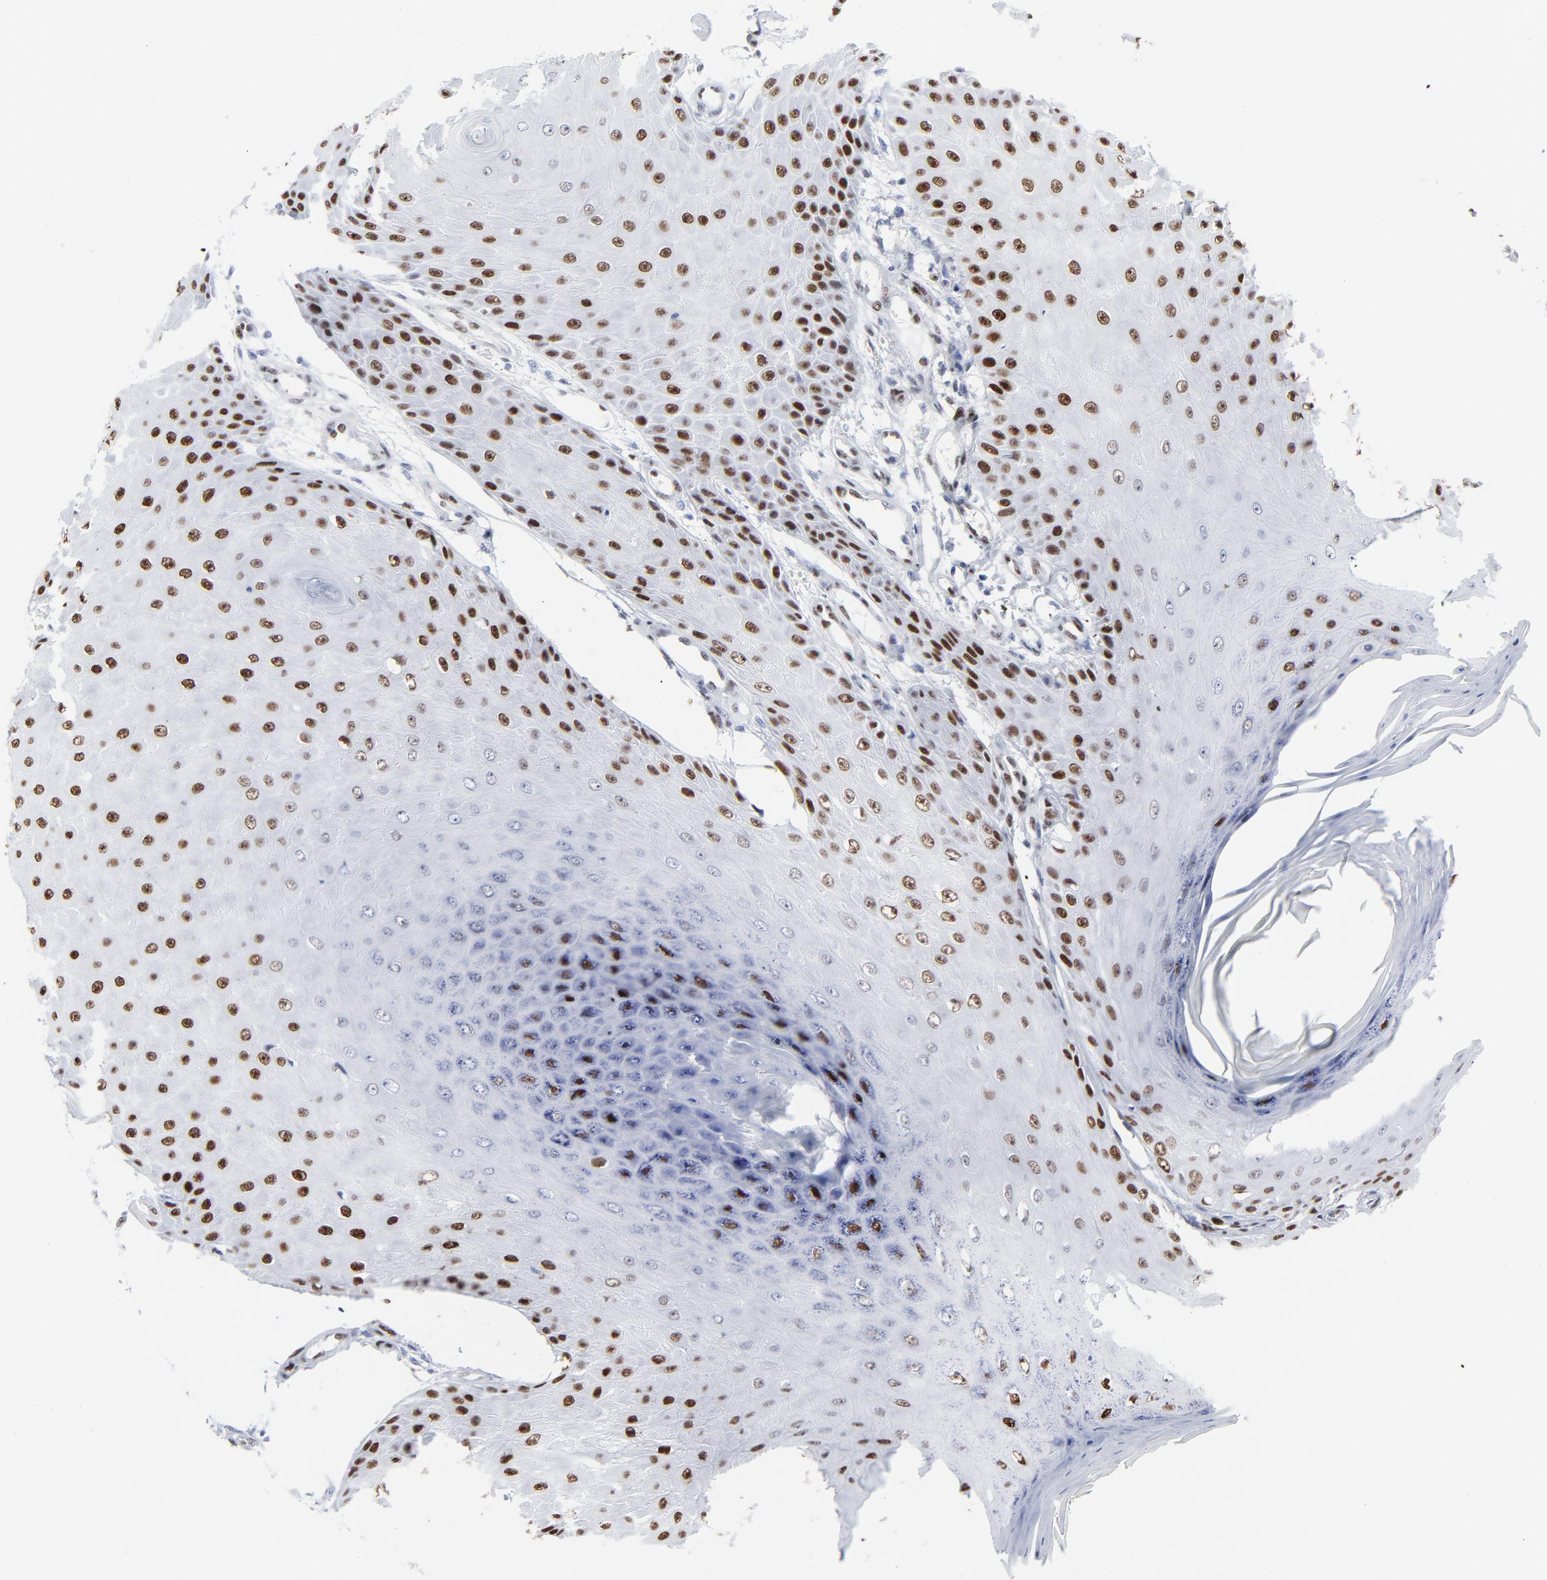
{"staining": {"intensity": "strong", "quantity": "25%-75%", "location": "nuclear"}, "tissue": "skin cancer", "cell_type": "Tumor cells", "image_type": "cancer", "snomed": [{"axis": "morphology", "description": "Squamous cell carcinoma, NOS"}, {"axis": "topography", "description": "Skin"}], "caption": "Skin cancer stained with a brown dye exhibits strong nuclear positive positivity in about 25%-75% of tumor cells.", "gene": "JUN", "patient": {"sex": "female", "age": 40}}